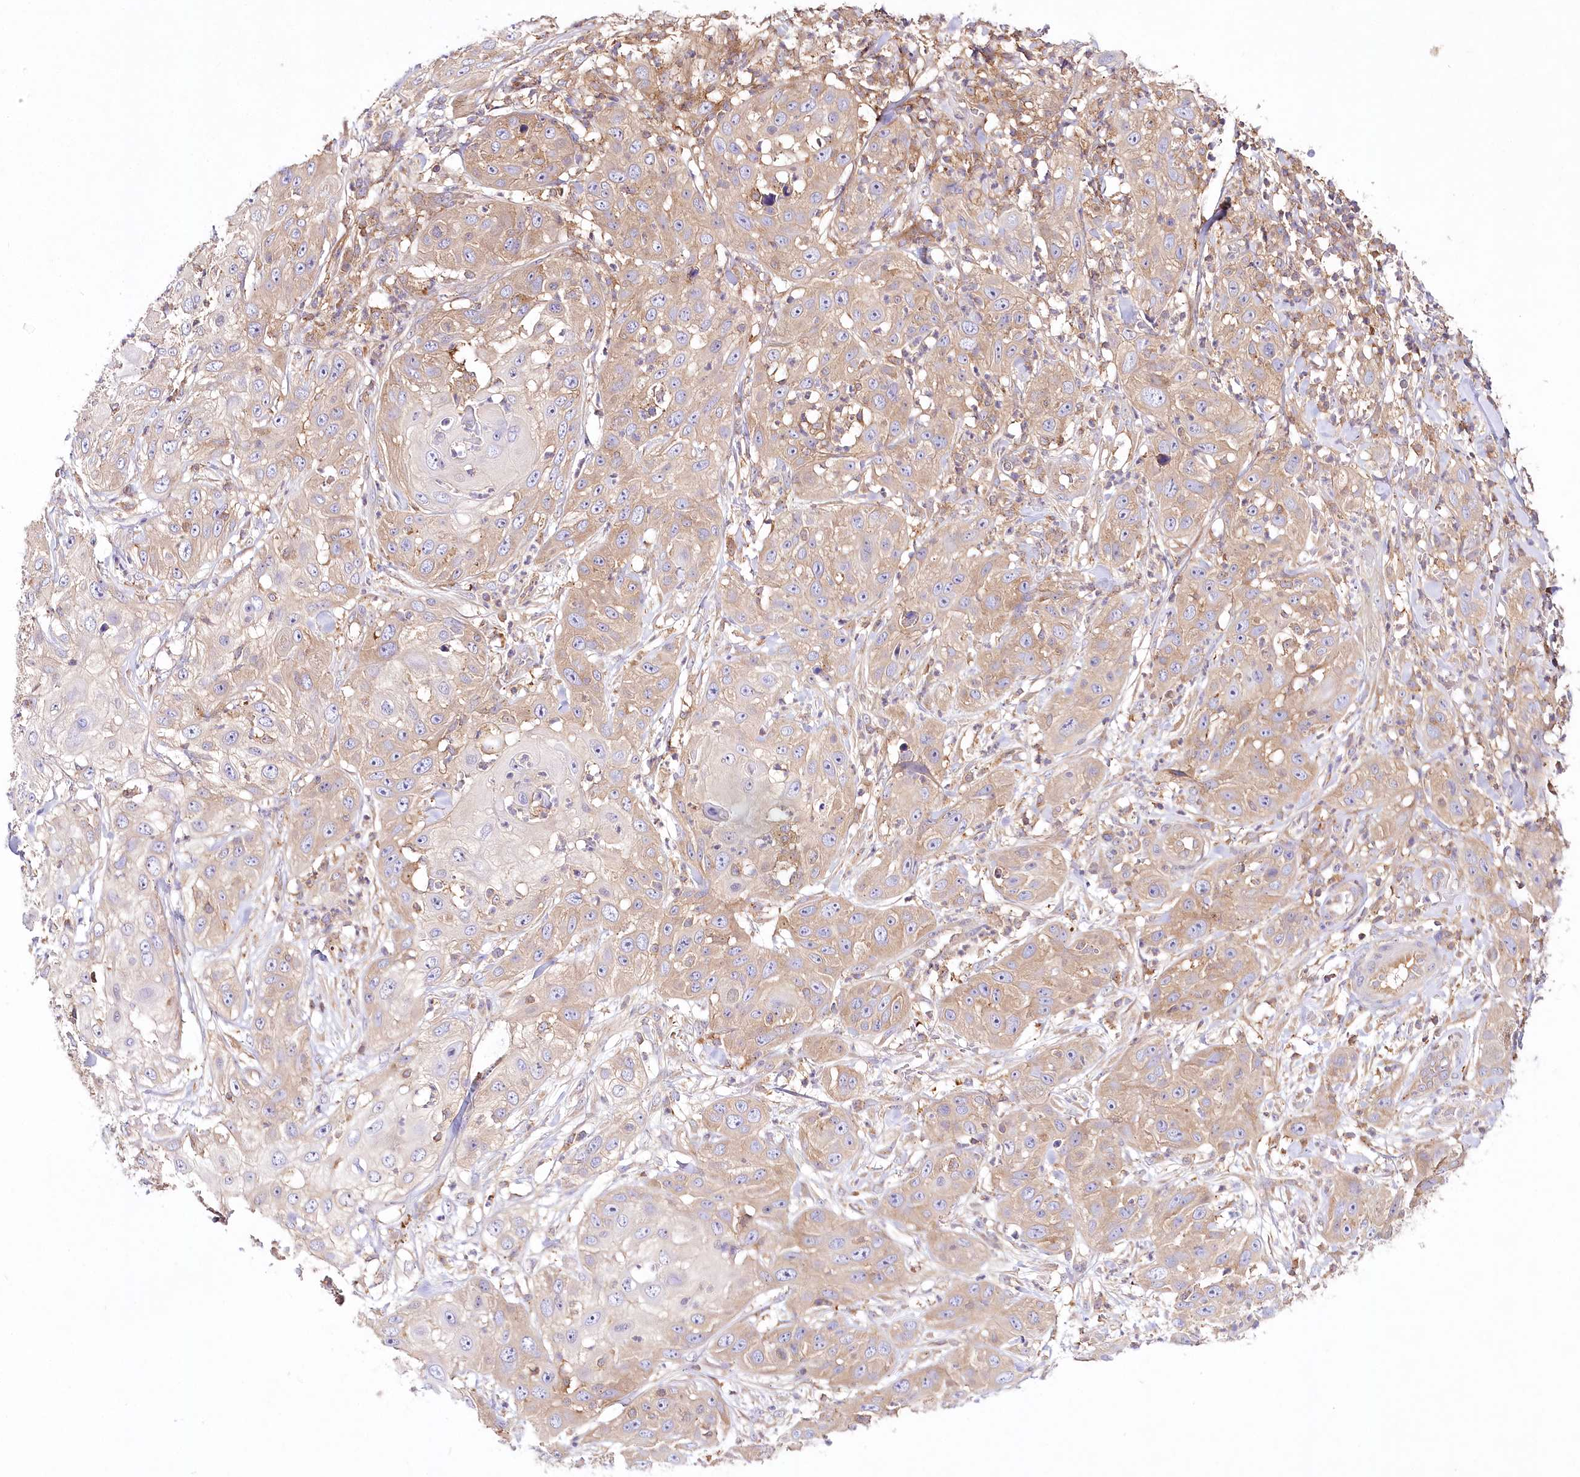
{"staining": {"intensity": "weak", "quantity": "25%-75%", "location": "cytoplasmic/membranous"}, "tissue": "skin cancer", "cell_type": "Tumor cells", "image_type": "cancer", "snomed": [{"axis": "morphology", "description": "Squamous cell carcinoma, NOS"}, {"axis": "topography", "description": "Skin"}], "caption": "A micrograph showing weak cytoplasmic/membranous positivity in about 25%-75% of tumor cells in skin squamous cell carcinoma, as visualized by brown immunohistochemical staining.", "gene": "ABRAXAS2", "patient": {"sex": "female", "age": 44}}